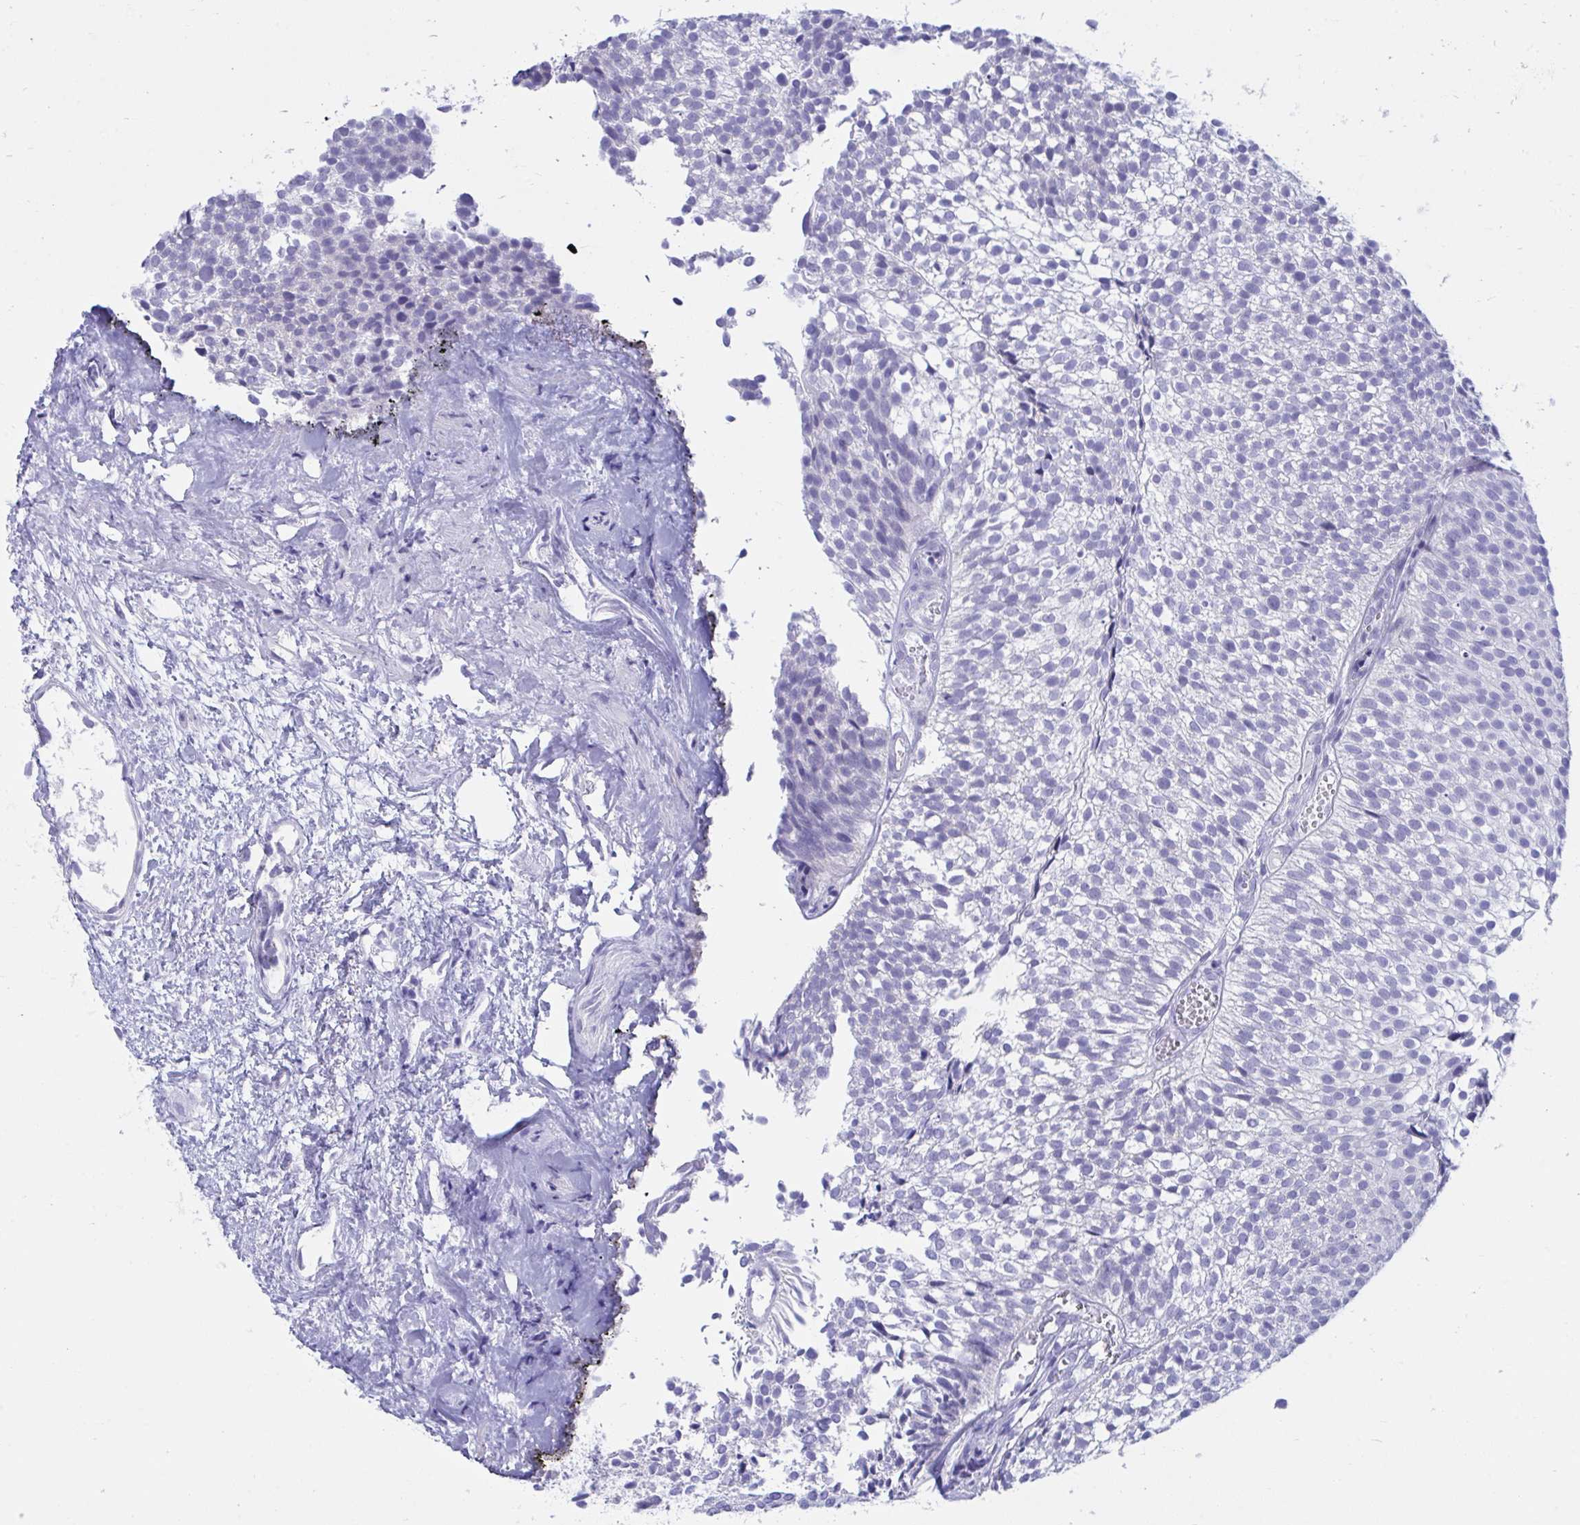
{"staining": {"intensity": "negative", "quantity": "none", "location": "none"}, "tissue": "urothelial cancer", "cell_type": "Tumor cells", "image_type": "cancer", "snomed": [{"axis": "morphology", "description": "Urothelial carcinoma, Low grade"}, {"axis": "topography", "description": "Urinary bladder"}], "caption": "Tumor cells are negative for brown protein staining in urothelial cancer.", "gene": "SHISA8", "patient": {"sex": "male", "age": 91}}